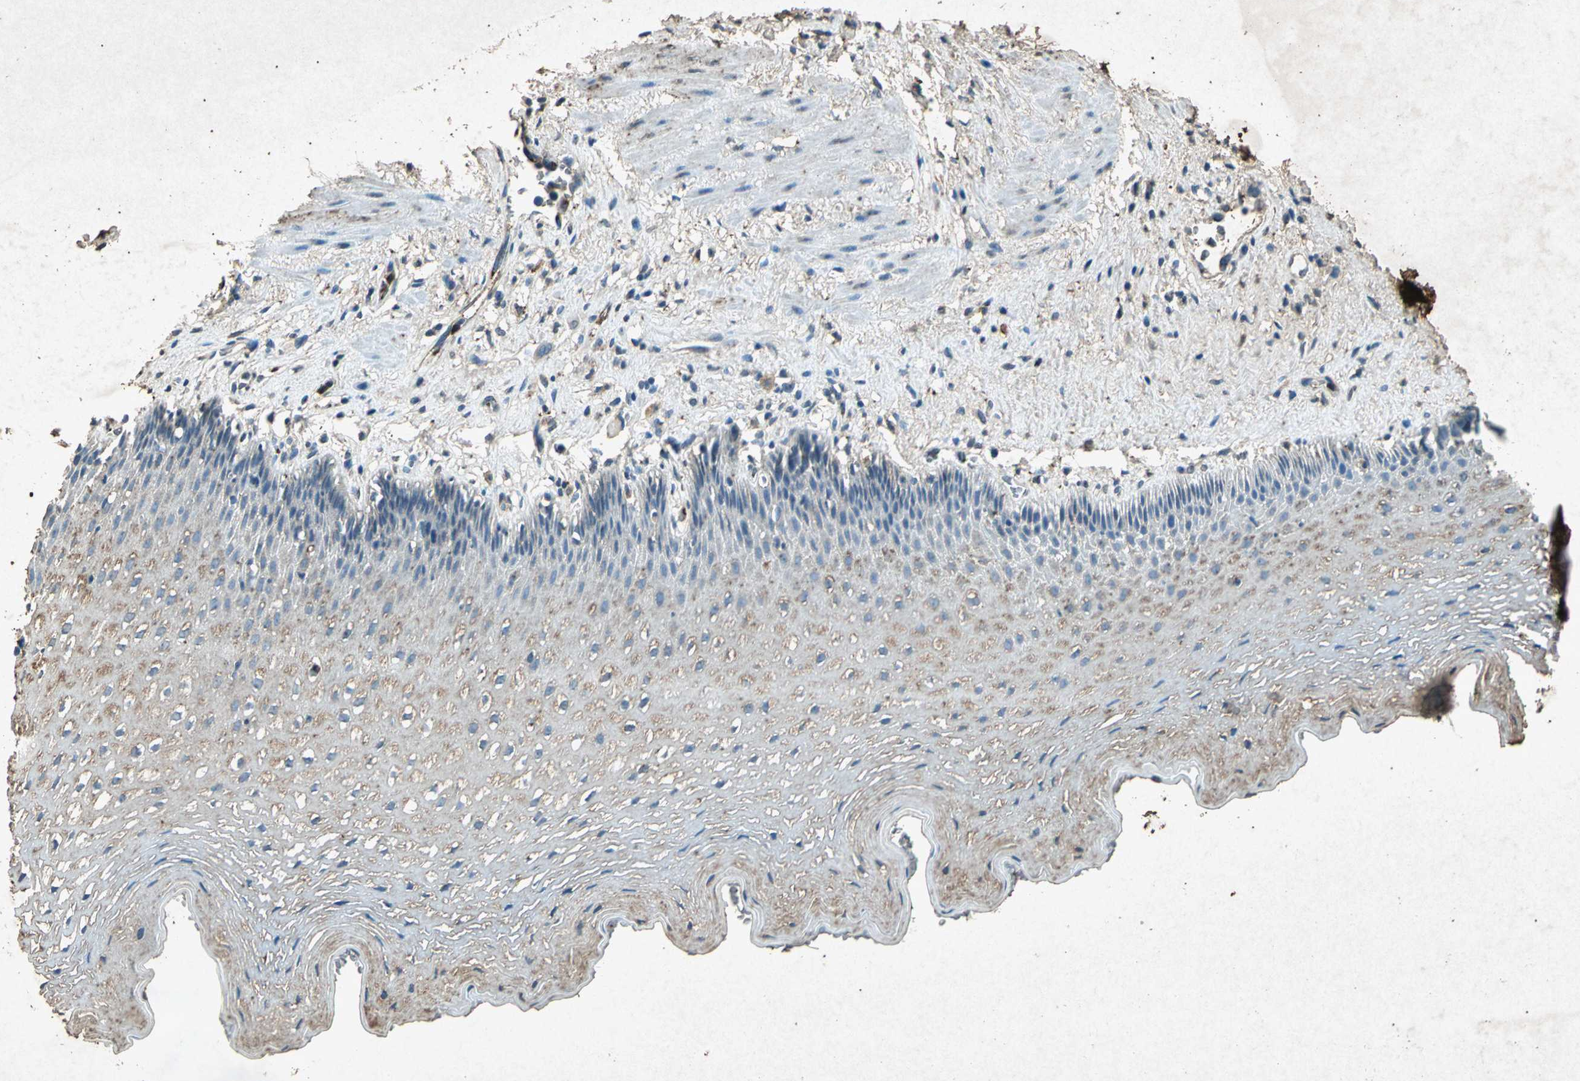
{"staining": {"intensity": "weak", "quantity": "<25%", "location": "cytoplasmic/membranous"}, "tissue": "esophagus", "cell_type": "Squamous epithelial cells", "image_type": "normal", "snomed": [{"axis": "morphology", "description": "Normal tissue, NOS"}, {"axis": "topography", "description": "Esophagus"}], "caption": "DAB (3,3'-diaminobenzidine) immunohistochemical staining of benign esophagus displays no significant positivity in squamous epithelial cells.", "gene": "PSEN1", "patient": {"sex": "female", "age": 70}}